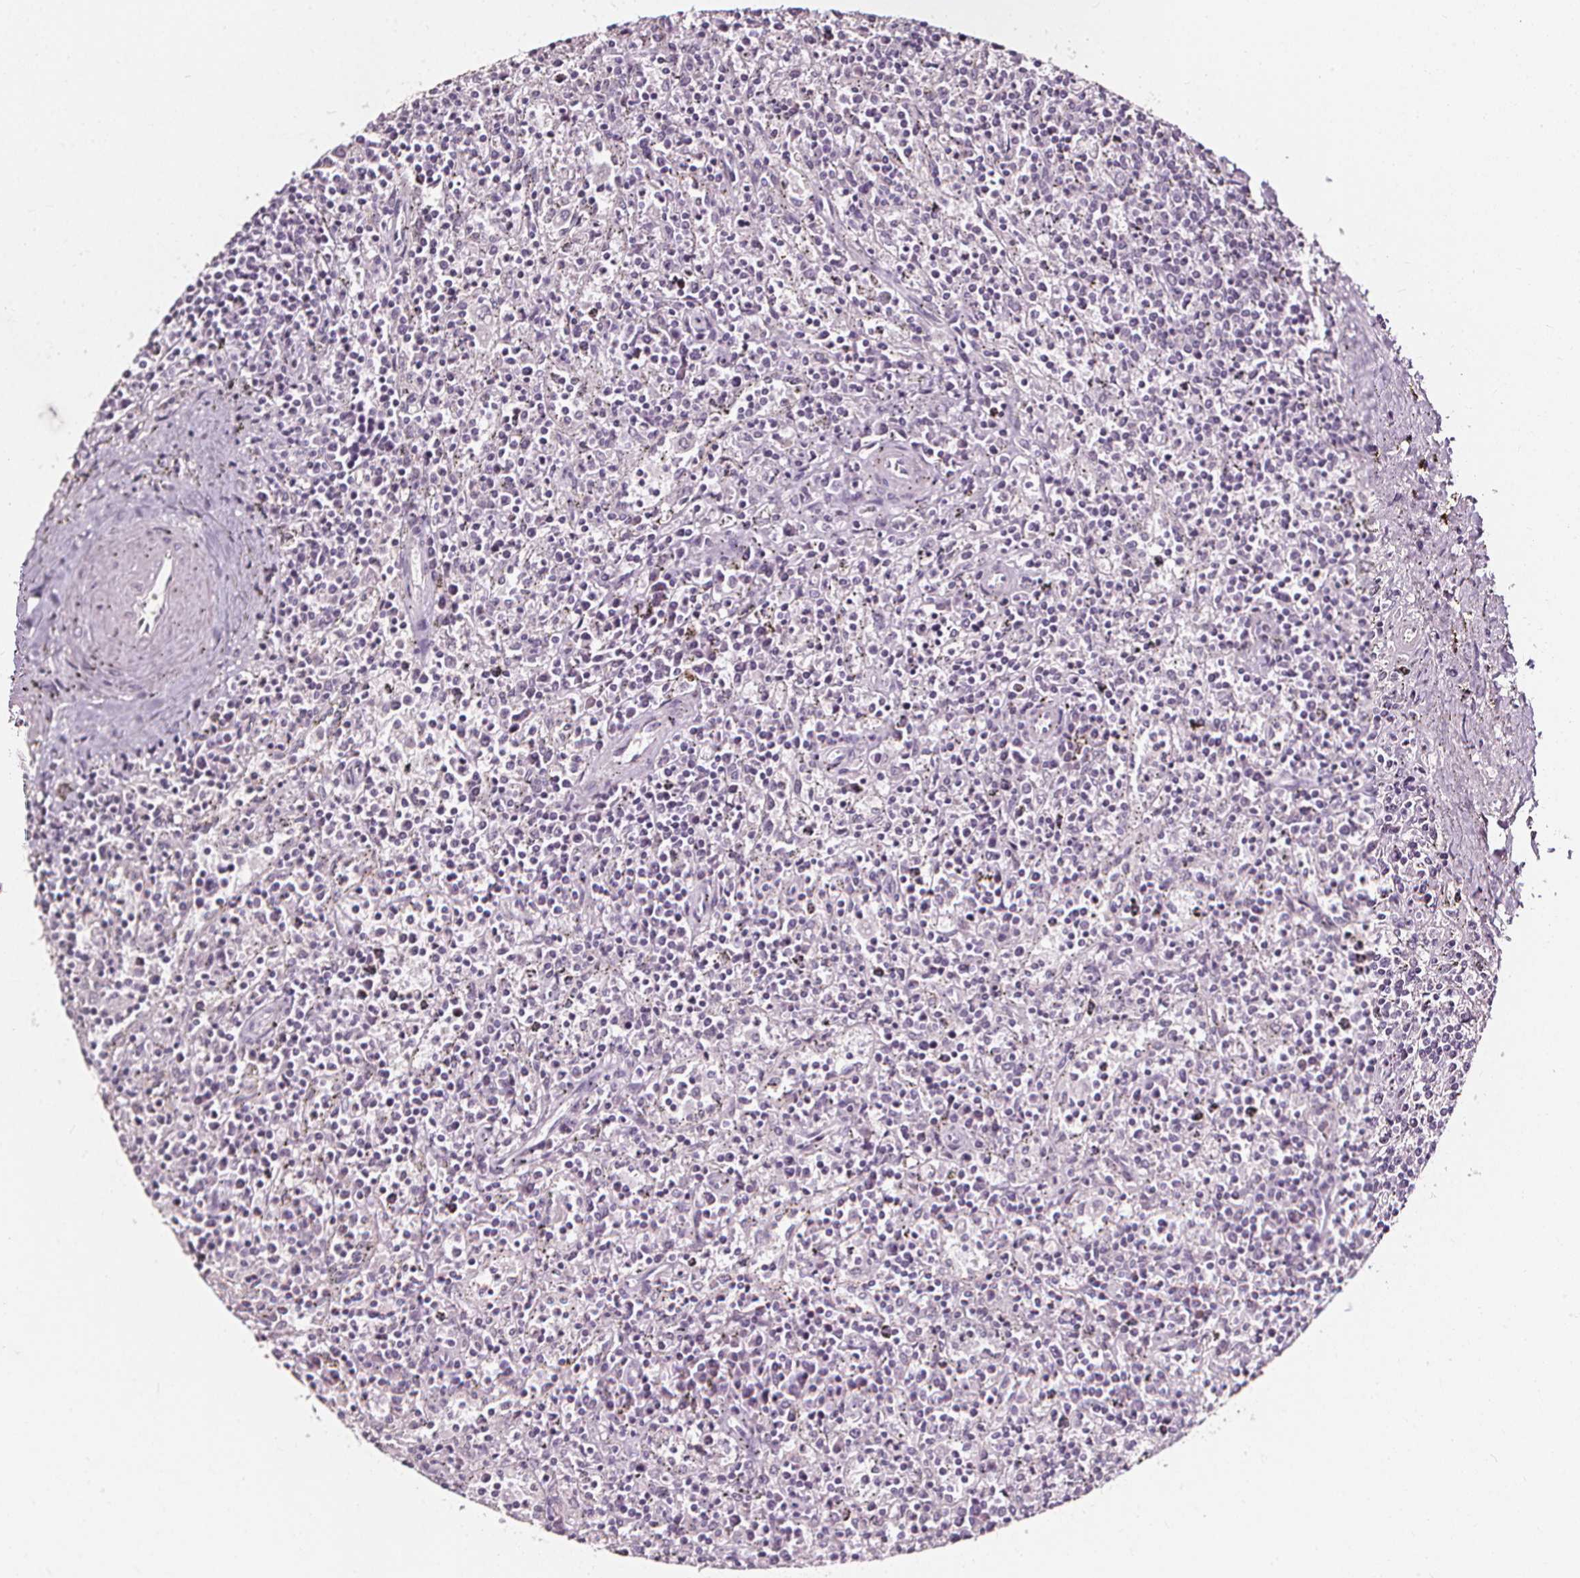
{"staining": {"intensity": "negative", "quantity": "none", "location": "none"}, "tissue": "lymphoma", "cell_type": "Tumor cells", "image_type": "cancer", "snomed": [{"axis": "morphology", "description": "Malignant lymphoma, non-Hodgkin's type, Low grade"}, {"axis": "topography", "description": "Spleen"}], "caption": "Malignant lymphoma, non-Hodgkin's type (low-grade) was stained to show a protein in brown. There is no significant staining in tumor cells.", "gene": "DEFA5", "patient": {"sex": "male", "age": 62}}